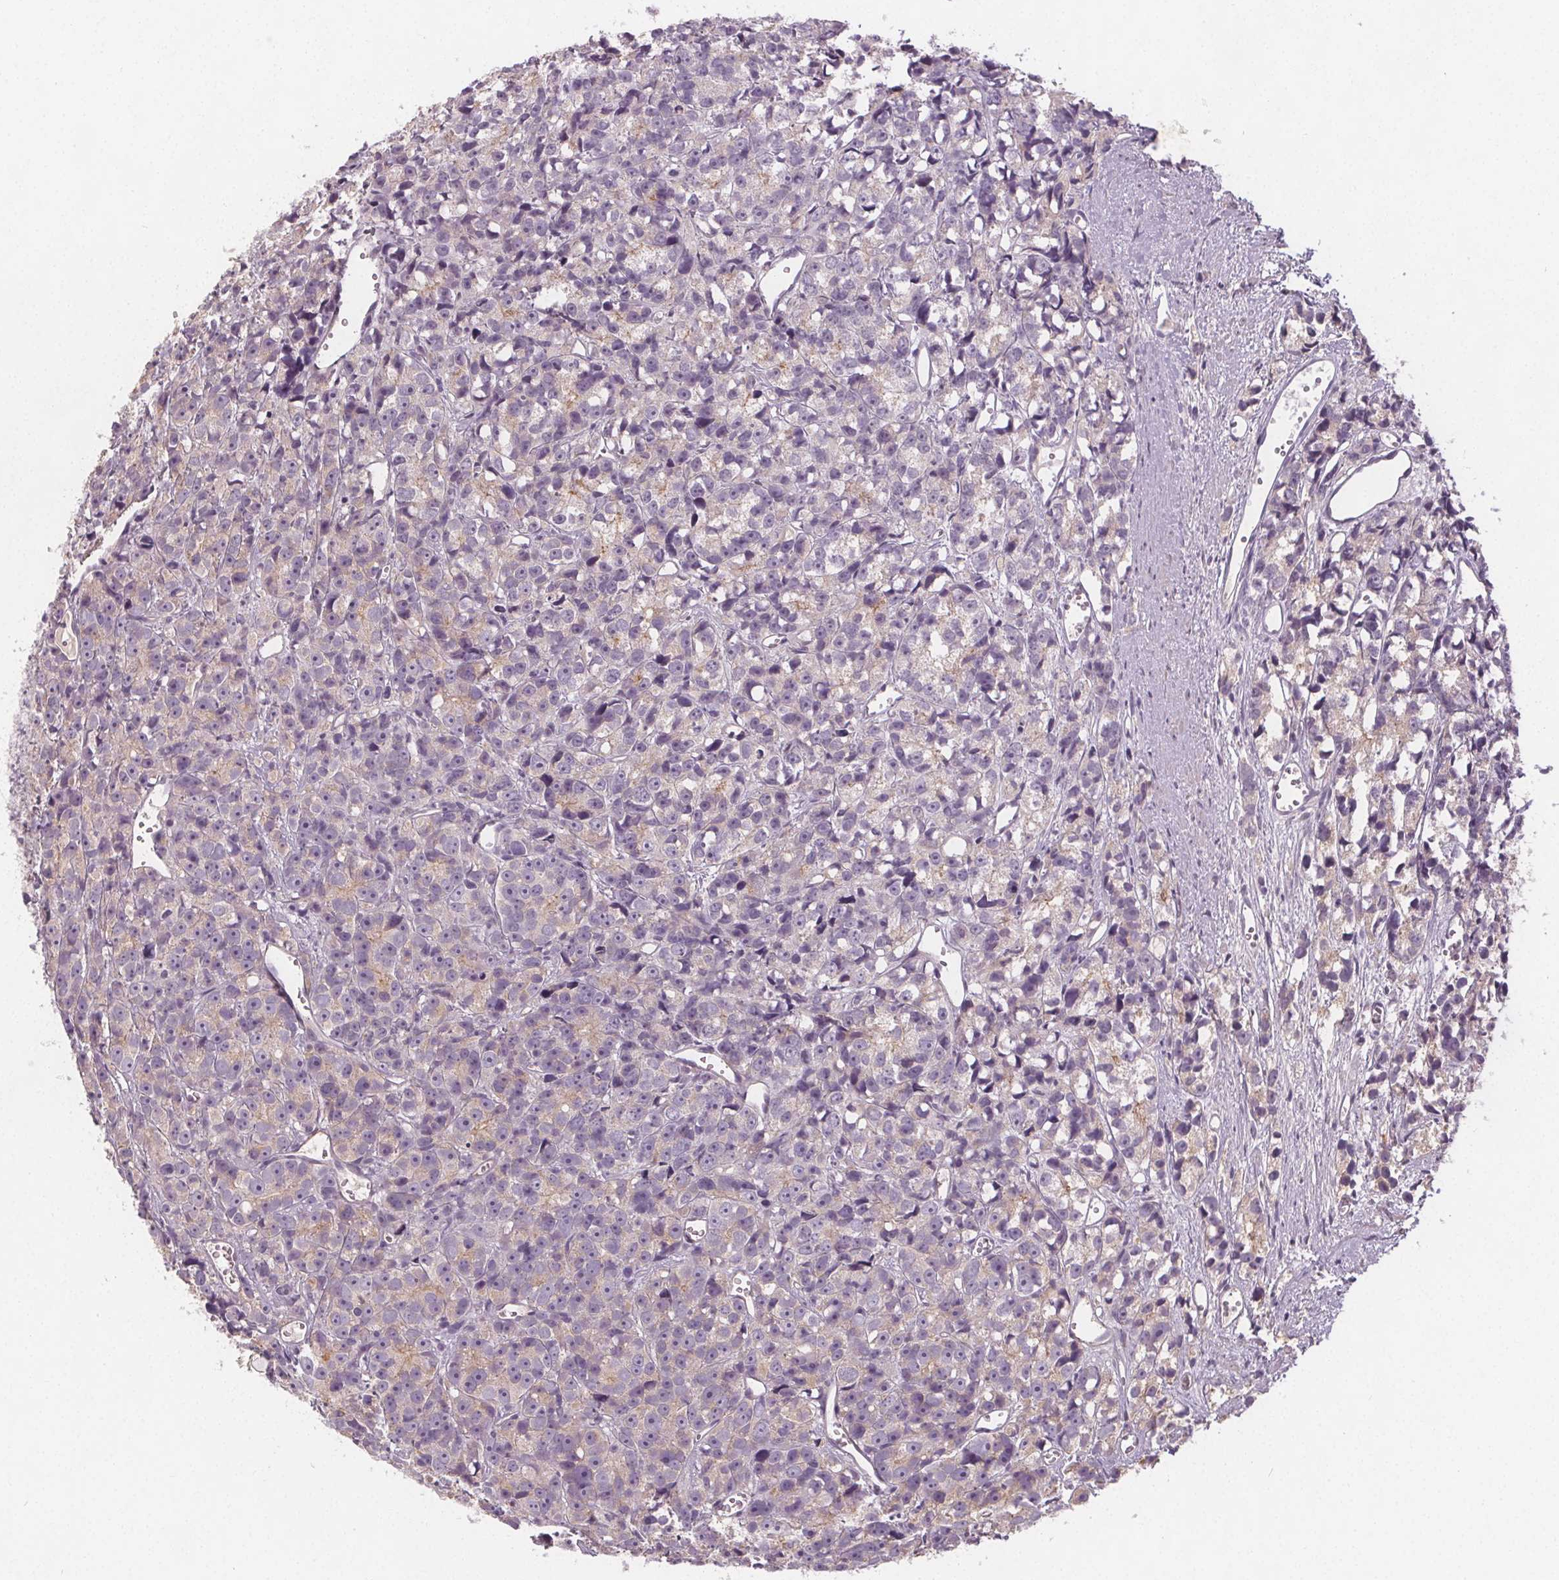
{"staining": {"intensity": "weak", "quantity": "<25%", "location": "cytoplasmic/membranous"}, "tissue": "prostate cancer", "cell_type": "Tumor cells", "image_type": "cancer", "snomed": [{"axis": "morphology", "description": "Adenocarcinoma, High grade"}, {"axis": "topography", "description": "Prostate"}], "caption": "A micrograph of prostate cancer stained for a protein shows no brown staining in tumor cells.", "gene": "VNN1", "patient": {"sex": "male", "age": 77}}